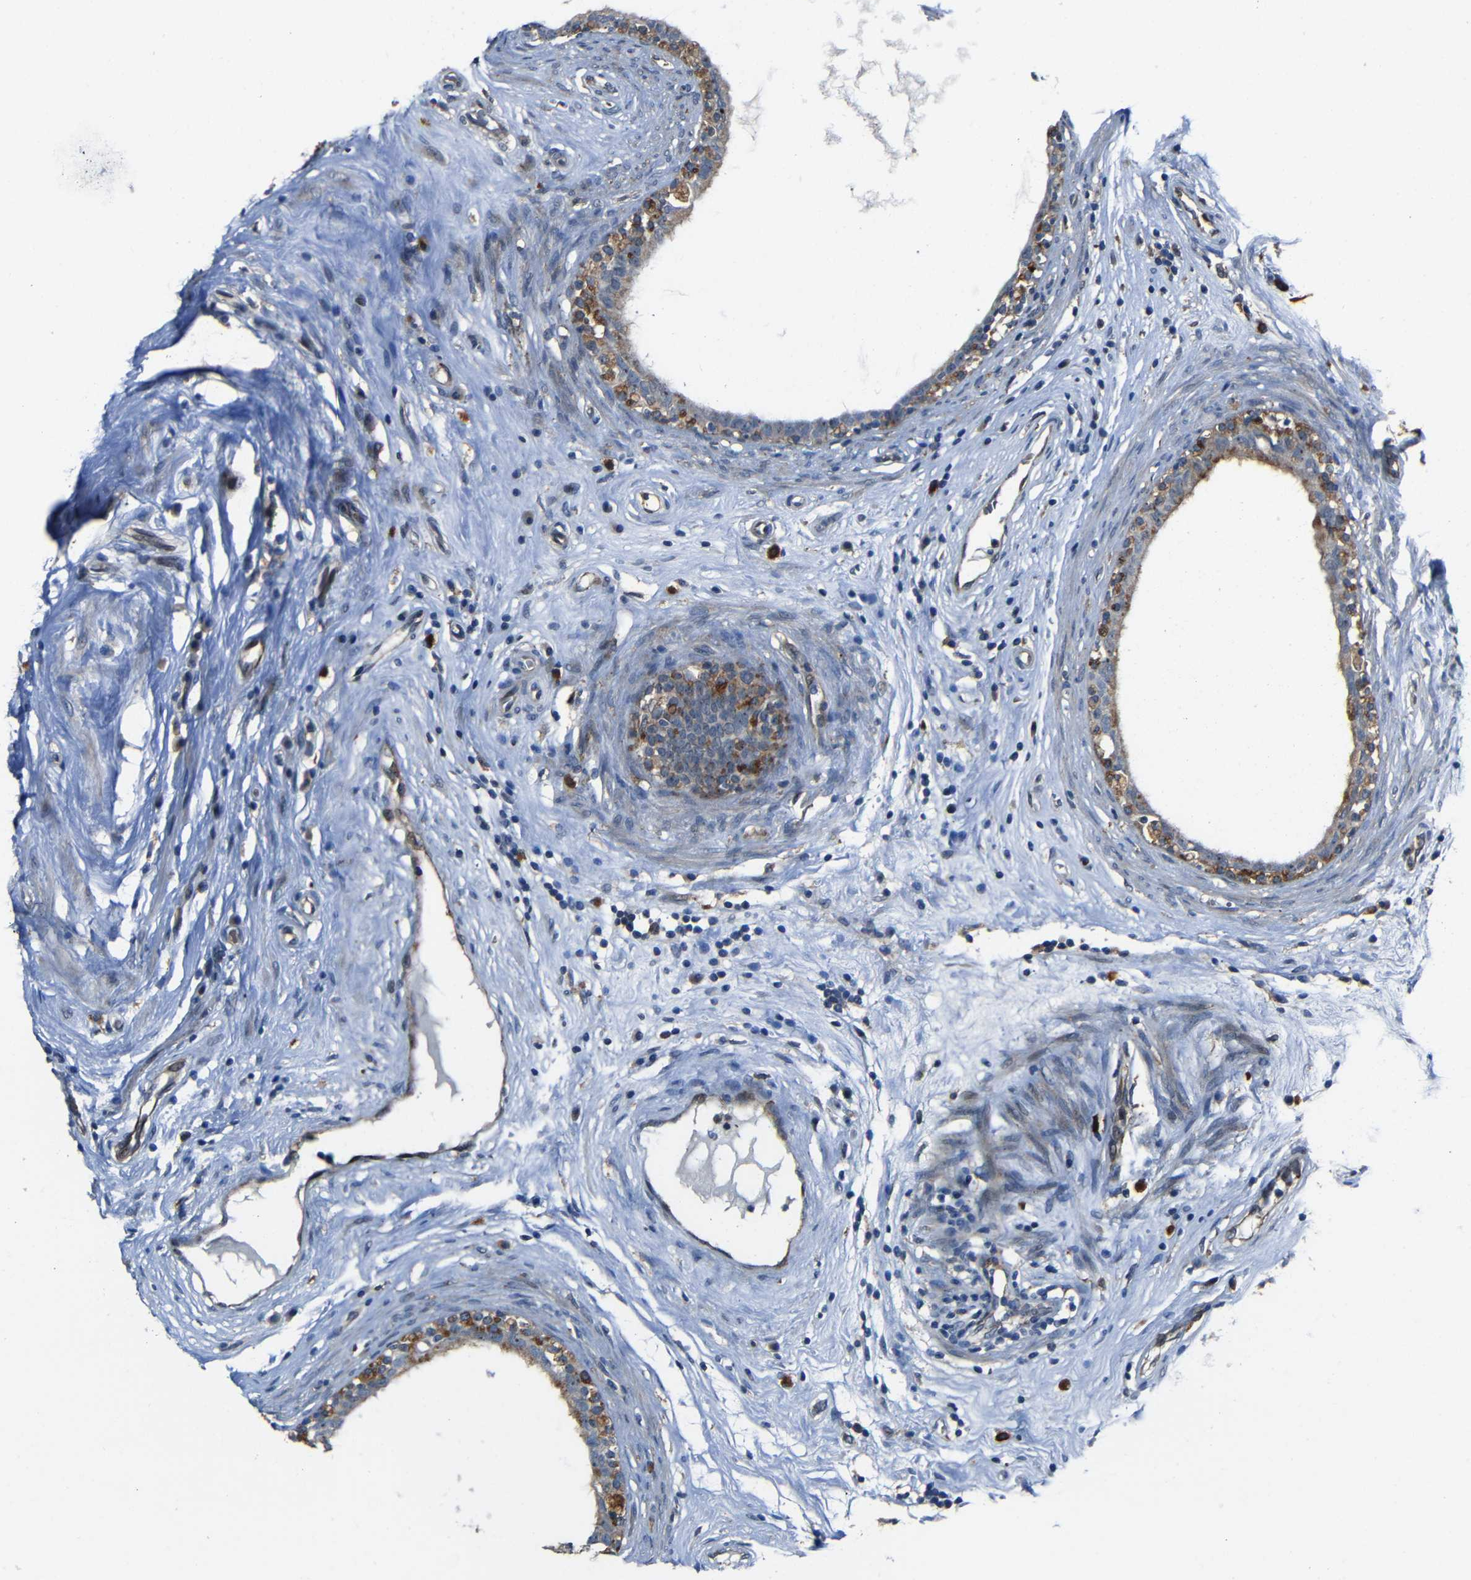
{"staining": {"intensity": "moderate", "quantity": "25%-75%", "location": "cytoplasmic/membranous"}, "tissue": "epididymis", "cell_type": "Glandular cells", "image_type": "normal", "snomed": [{"axis": "morphology", "description": "Normal tissue, NOS"}, {"axis": "morphology", "description": "Inflammation, NOS"}, {"axis": "topography", "description": "Epididymis"}], "caption": "Normal epididymis demonstrates moderate cytoplasmic/membranous expression in about 25%-75% of glandular cells, visualized by immunohistochemistry. (IHC, brightfield microscopy, high magnification).", "gene": "DNAJC5", "patient": {"sex": "male", "age": 84}}